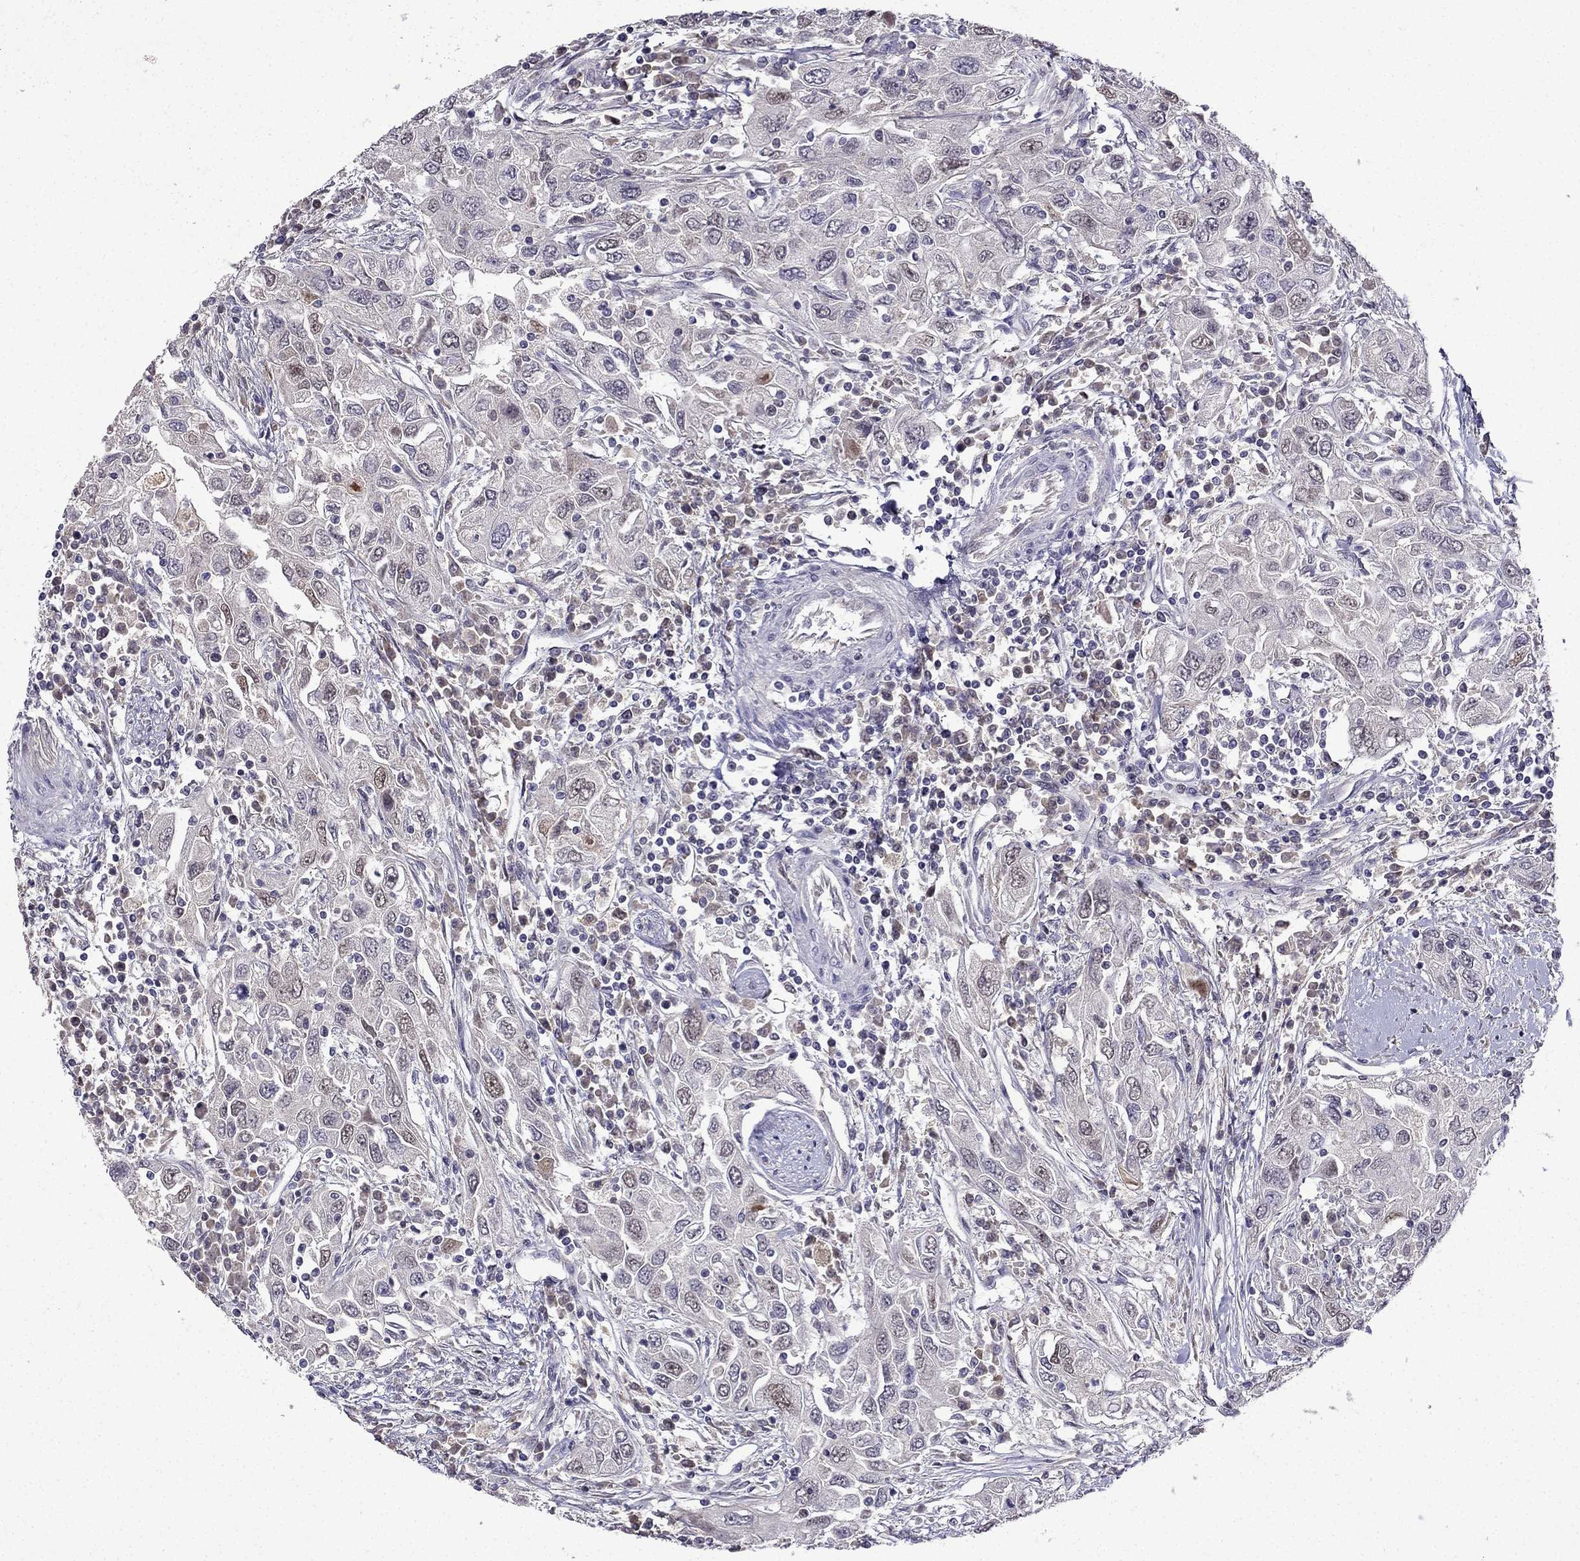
{"staining": {"intensity": "weak", "quantity": "<25%", "location": "nuclear"}, "tissue": "urothelial cancer", "cell_type": "Tumor cells", "image_type": "cancer", "snomed": [{"axis": "morphology", "description": "Urothelial carcinoma, High grade"}, {"axis": "topography", "description": "Urinary bladder"}], "caption": "A high-resolution histopathology image shows immunohistochemistry (IHC) staining of urothelial carcinoma (high-grade), which exhibits no significant expression in tumor cells.", "gene": "UHRF1", "patient": {"sex": "male", "age": 76}}